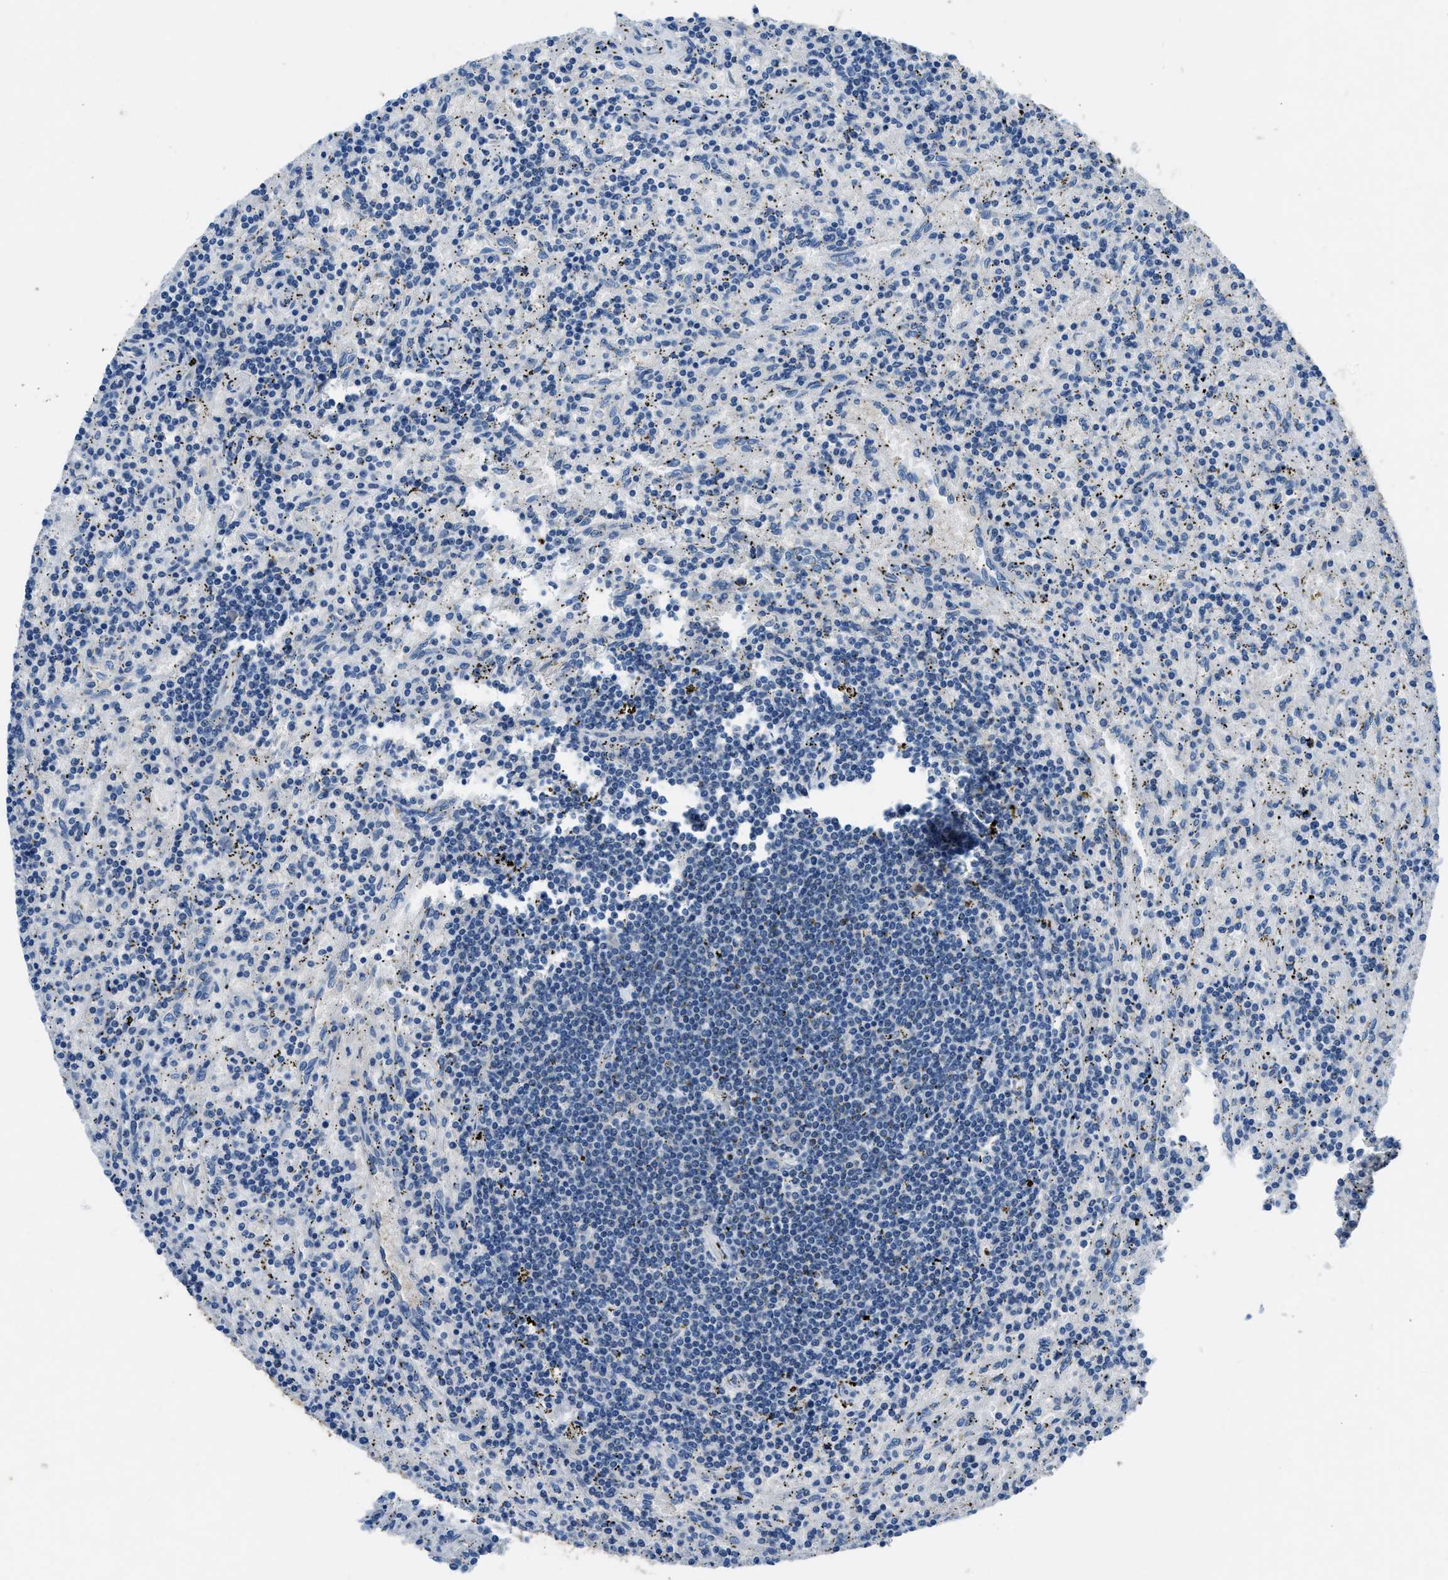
{"staining": {"intensity": "negative", "quantity": "none", "location": "none"}, "tissue": "lymphoma", "cell_type": "Tumor cells", "image_type": "cancer", "snomed": [{"axis": "morphology", "description": "Malignant lymphoma, non-Hodgkin's type, Low grade"}, {"axis": "topography", "description": "Spleen"}], "caption": "Human lymphoma stained for a protein using immunohistochemistry (IHC) demonstrates no positivity in tumor cells.", "gene": "PFKP", "patient": {"sex": "male", "age": 76}}